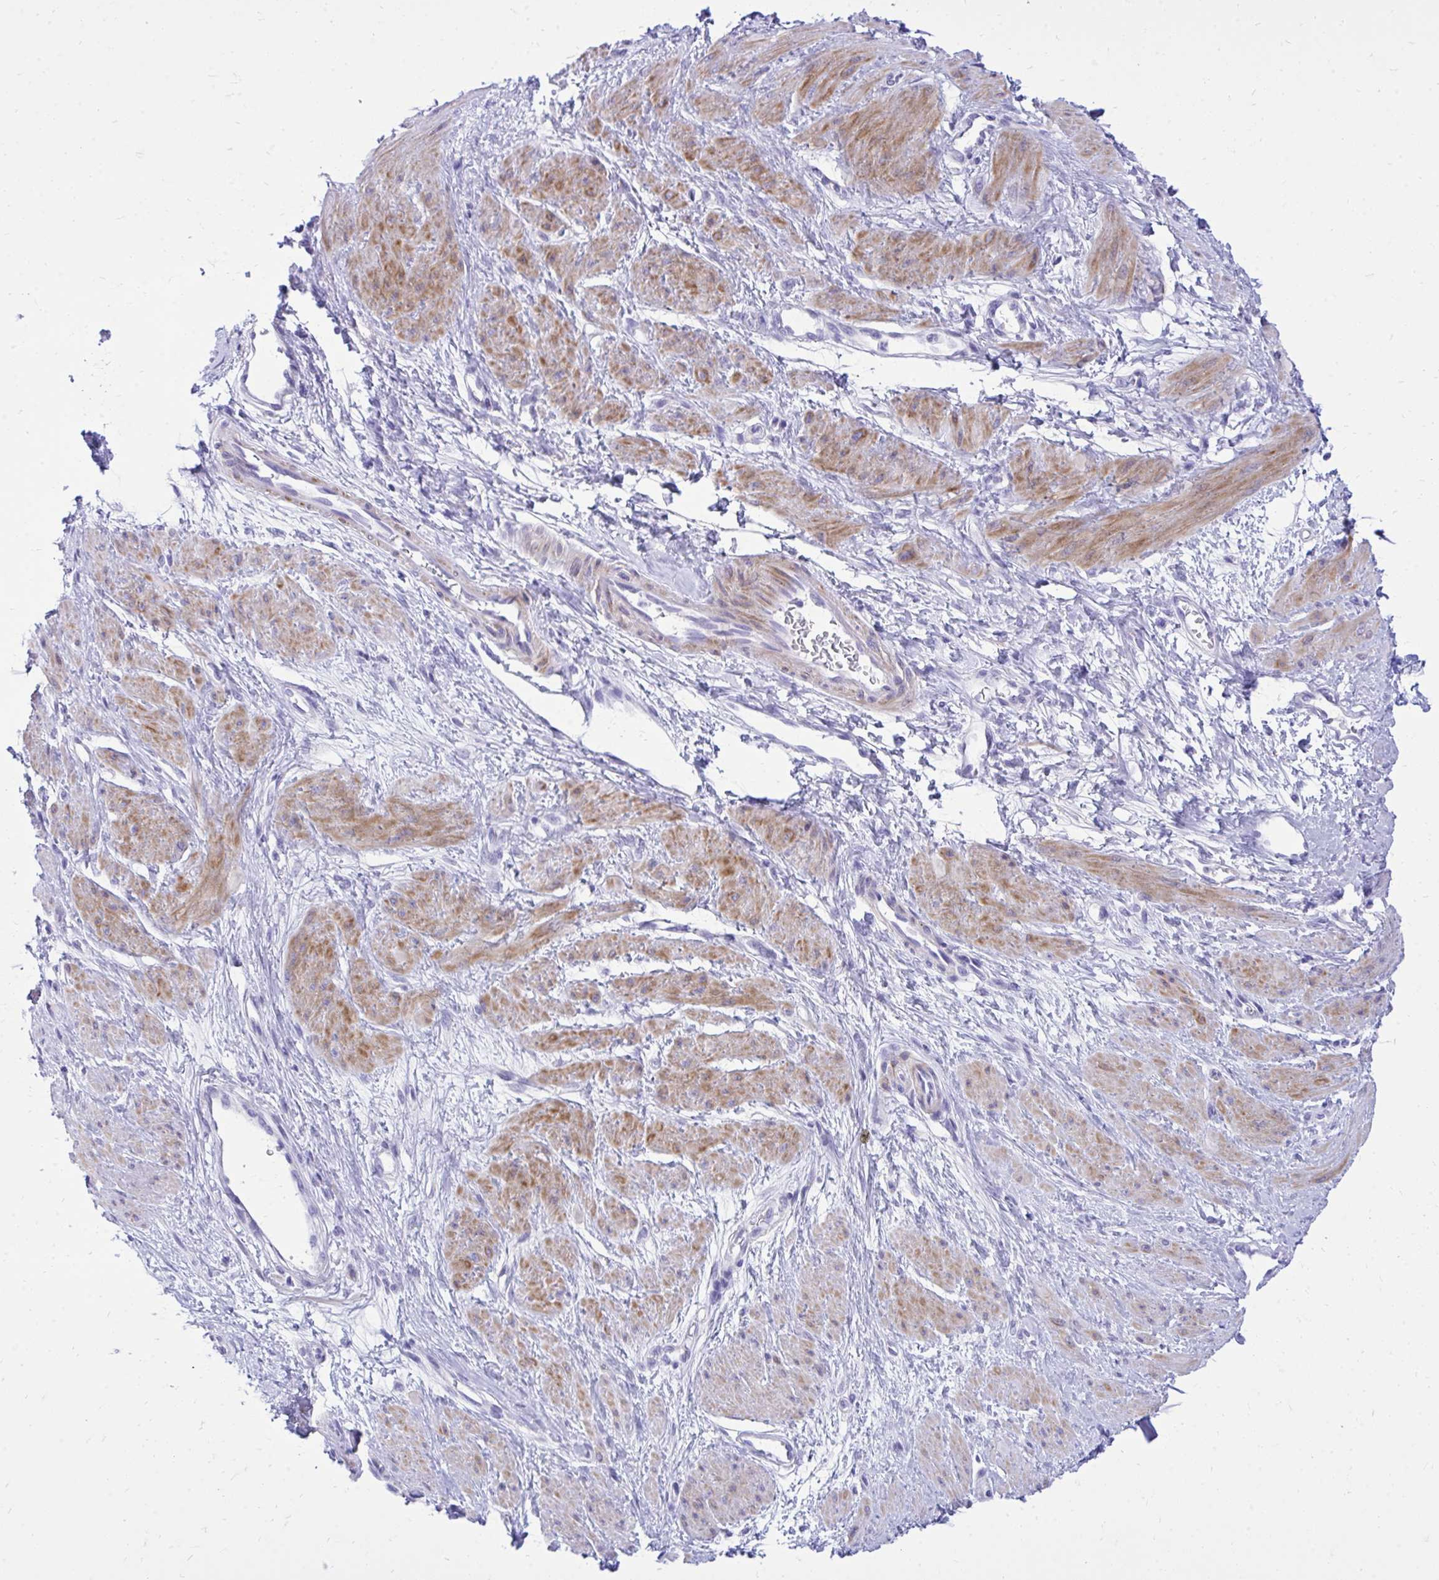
{"staining": {"intensity": "moderate", "quantity": ">75%", "location": "cytoplasmic/membranous"}, "tissue": "smooth muscle", "cell_type": "Smooth muscle cells", "image_type": "normal", "snomed": [{"axis": "morphology", "description": "Normal tissue, NOS"}, {"axis": "topography", "description": "Smooth muscle"}, {"axis": "topography", "description": "Uterus"}], "caption": "Smooth muscle cells show medium levels of moderate cytoplasmic/membranous staining in about >75% of cells in unremarkable human smooth muscle. The staining was performed using DAB, with brown indicating positive protein expression. Nuclei are stained blue with hematoxylin.", "gene": "ANKDD1B", "patient": {"sex": "female", "age": 39}}